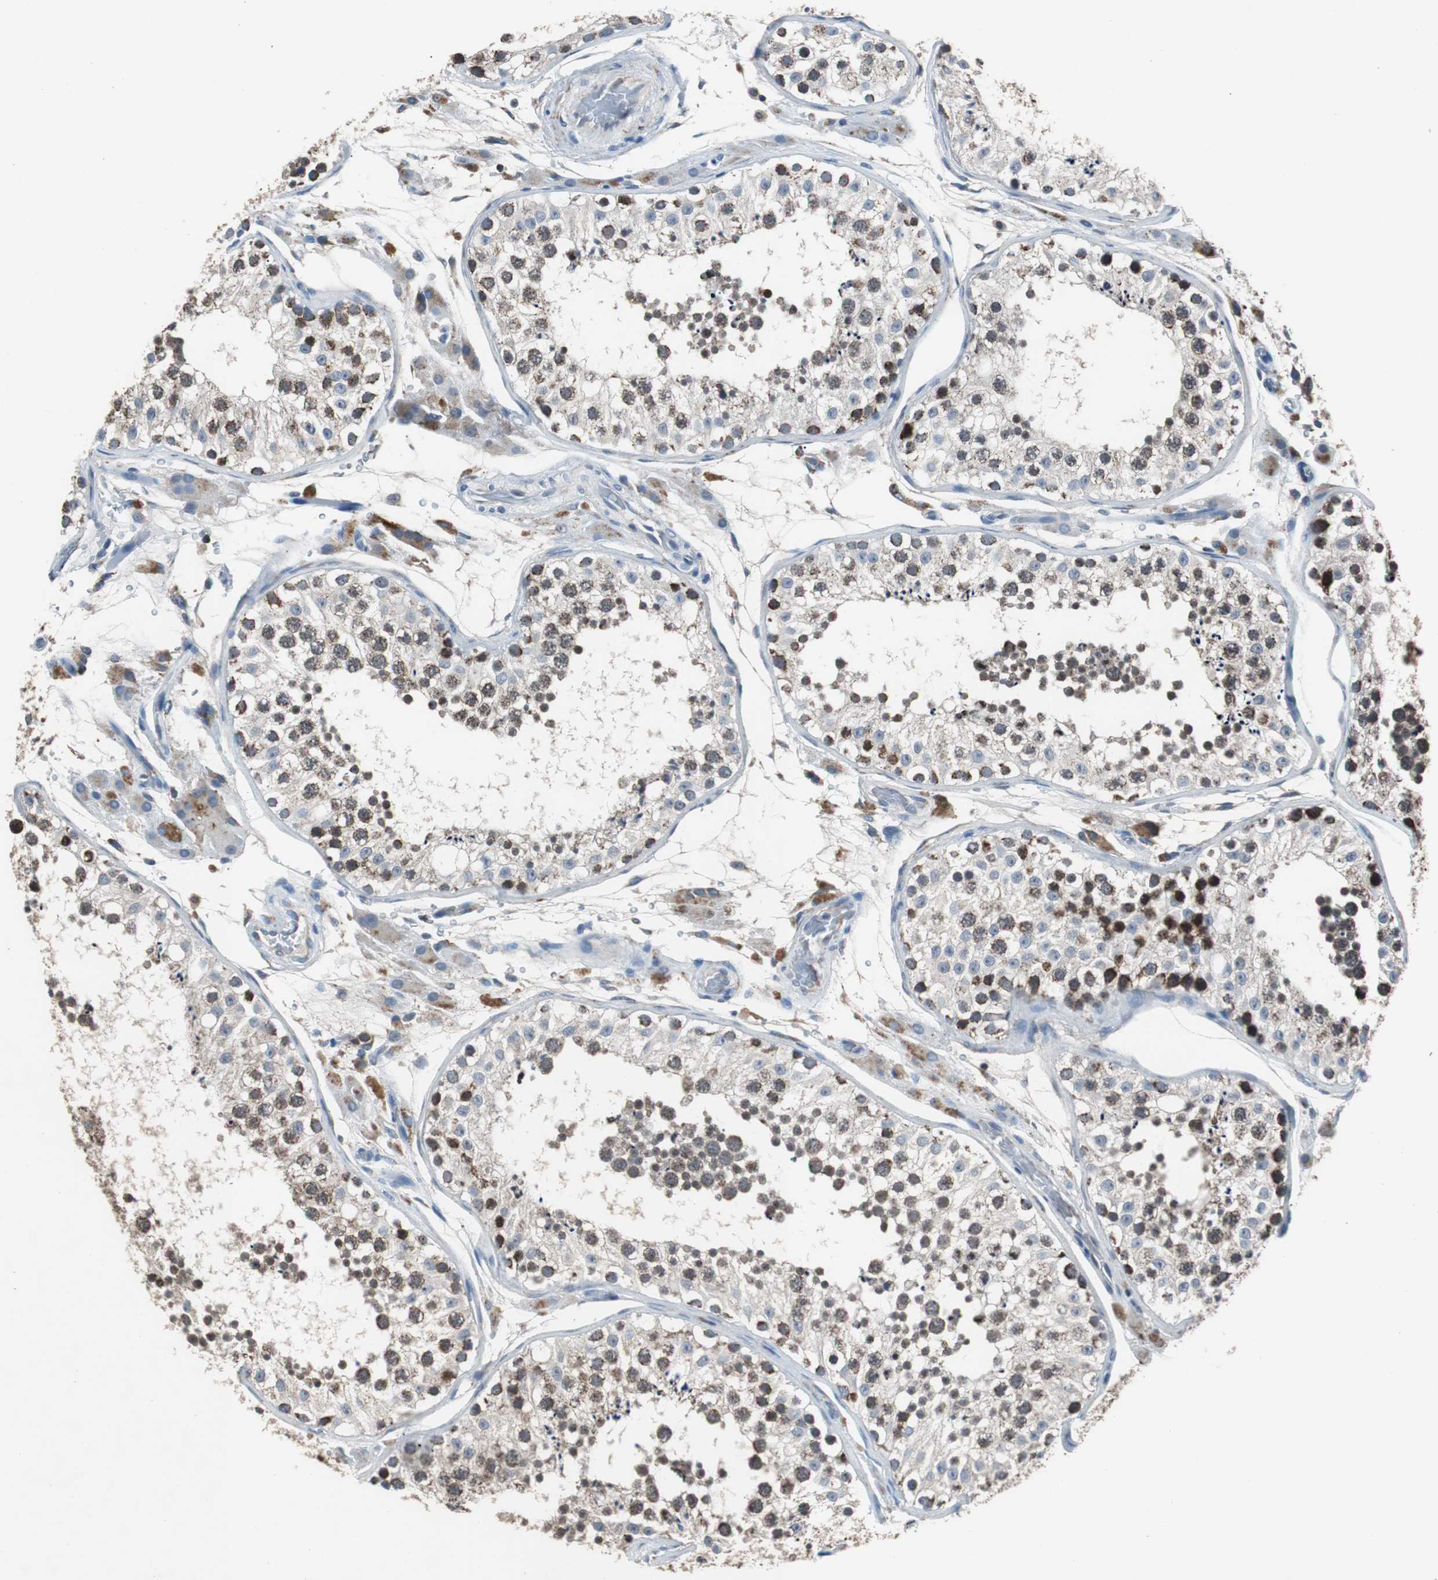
{"staining": {"intensity": "strong", "quantity": ">75%", "location": "cytoplasmic/membranous"}, "tissue": "testis", "cell_type": "Cells in seminiferous ducts", "image_type": "normal", "snomed": [{"axis": "morphology", "description": "Normal tissue, NOS"}, {"axis": "topography", "description": "Testis"}], "caption": "Immunohistochemical staining of benign testis demonstrates strong cytoplasmic/membranous protein staining in about >75% of cells in seminiferous ducts.", "gene": "PITRM1", "patient": {"sex": "male", "age": 26}}